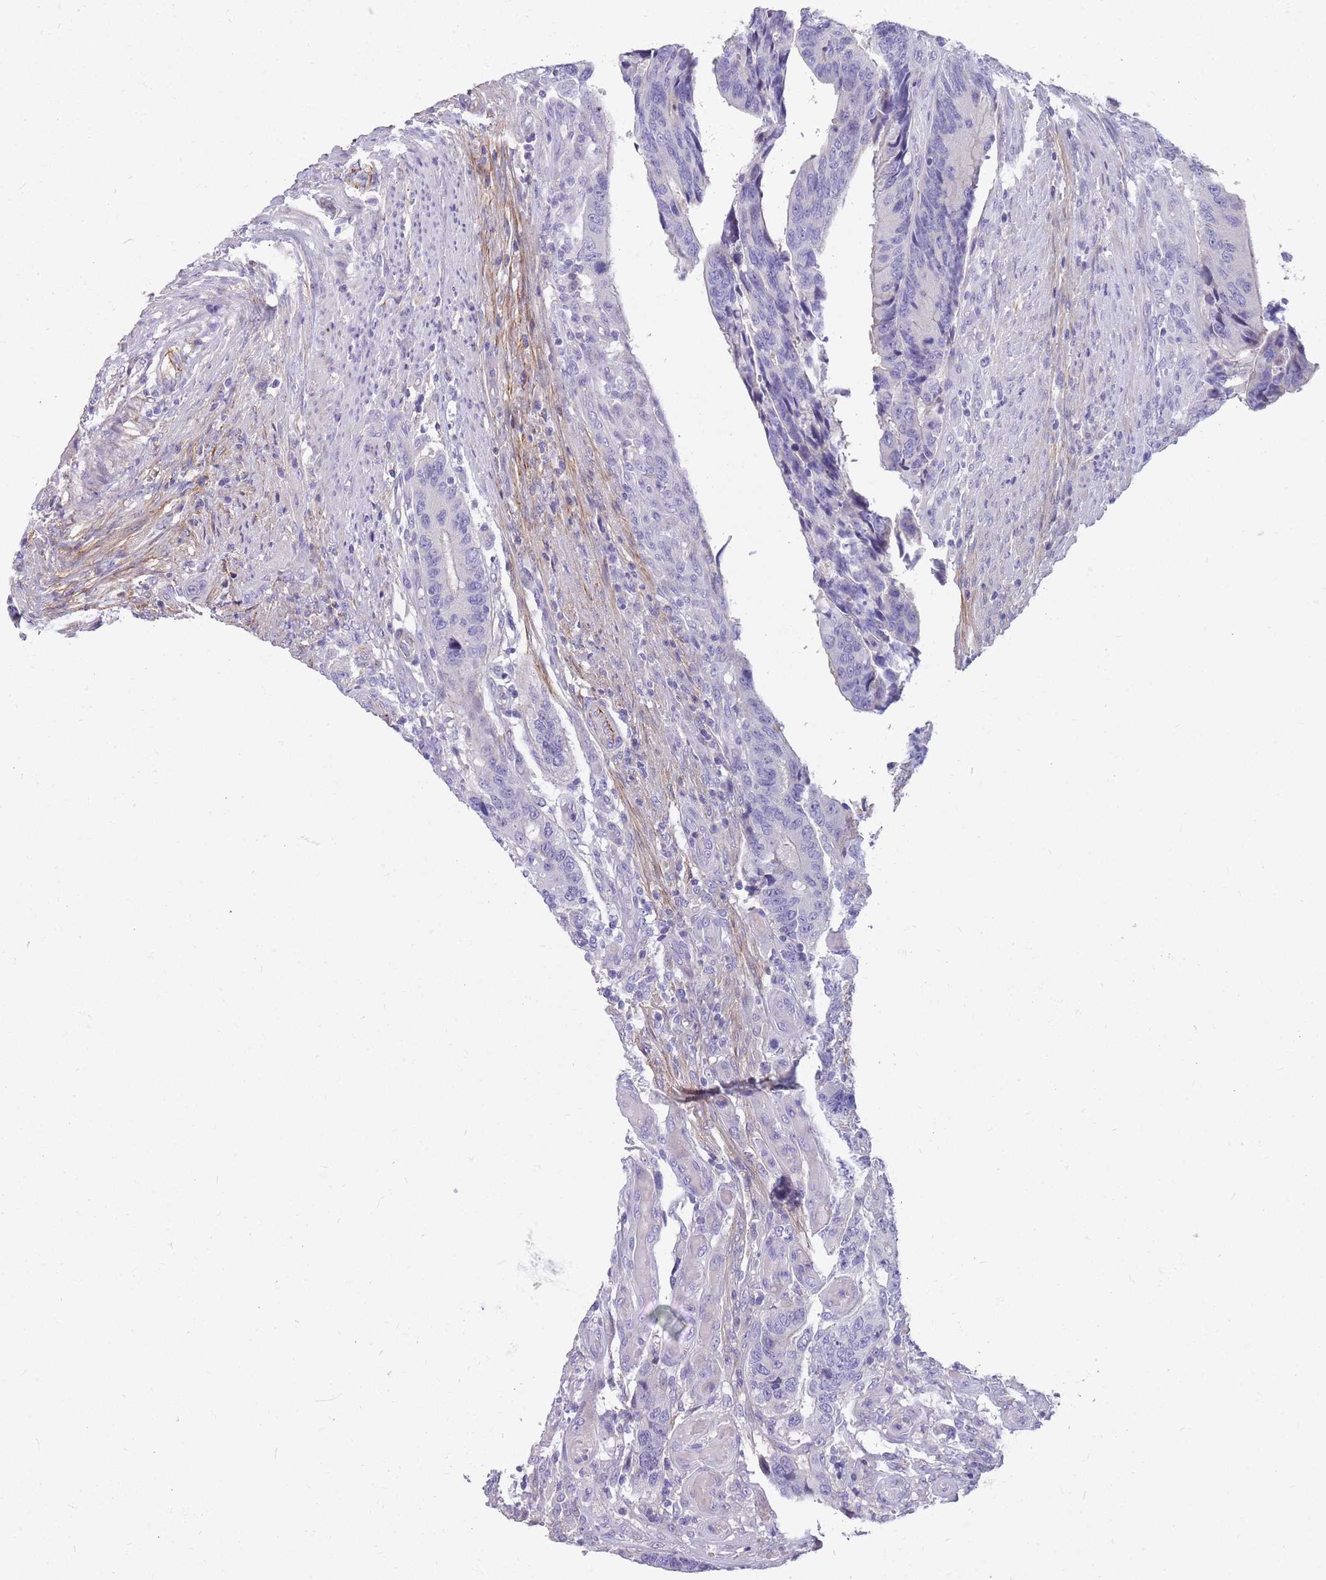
{"staining": {"intensity": "negative", "quantity": "none", "location": "none"}, "tissue": "colorectal cancer", "cell_type": "Tumor cells", "image_type": "cancer", "snomed": [{"axis": "morphology", "description": "Adenocarcinoma, NOS"}, {"axis": "topography", "description": "Colon"}], "caption": "Immunohistochemical staining of human colorectal adenocarcinoma displays no significant expression in tumor cells.", "gene": "LEPROTL1", "patient": {"sex": "male", "age": 87}}